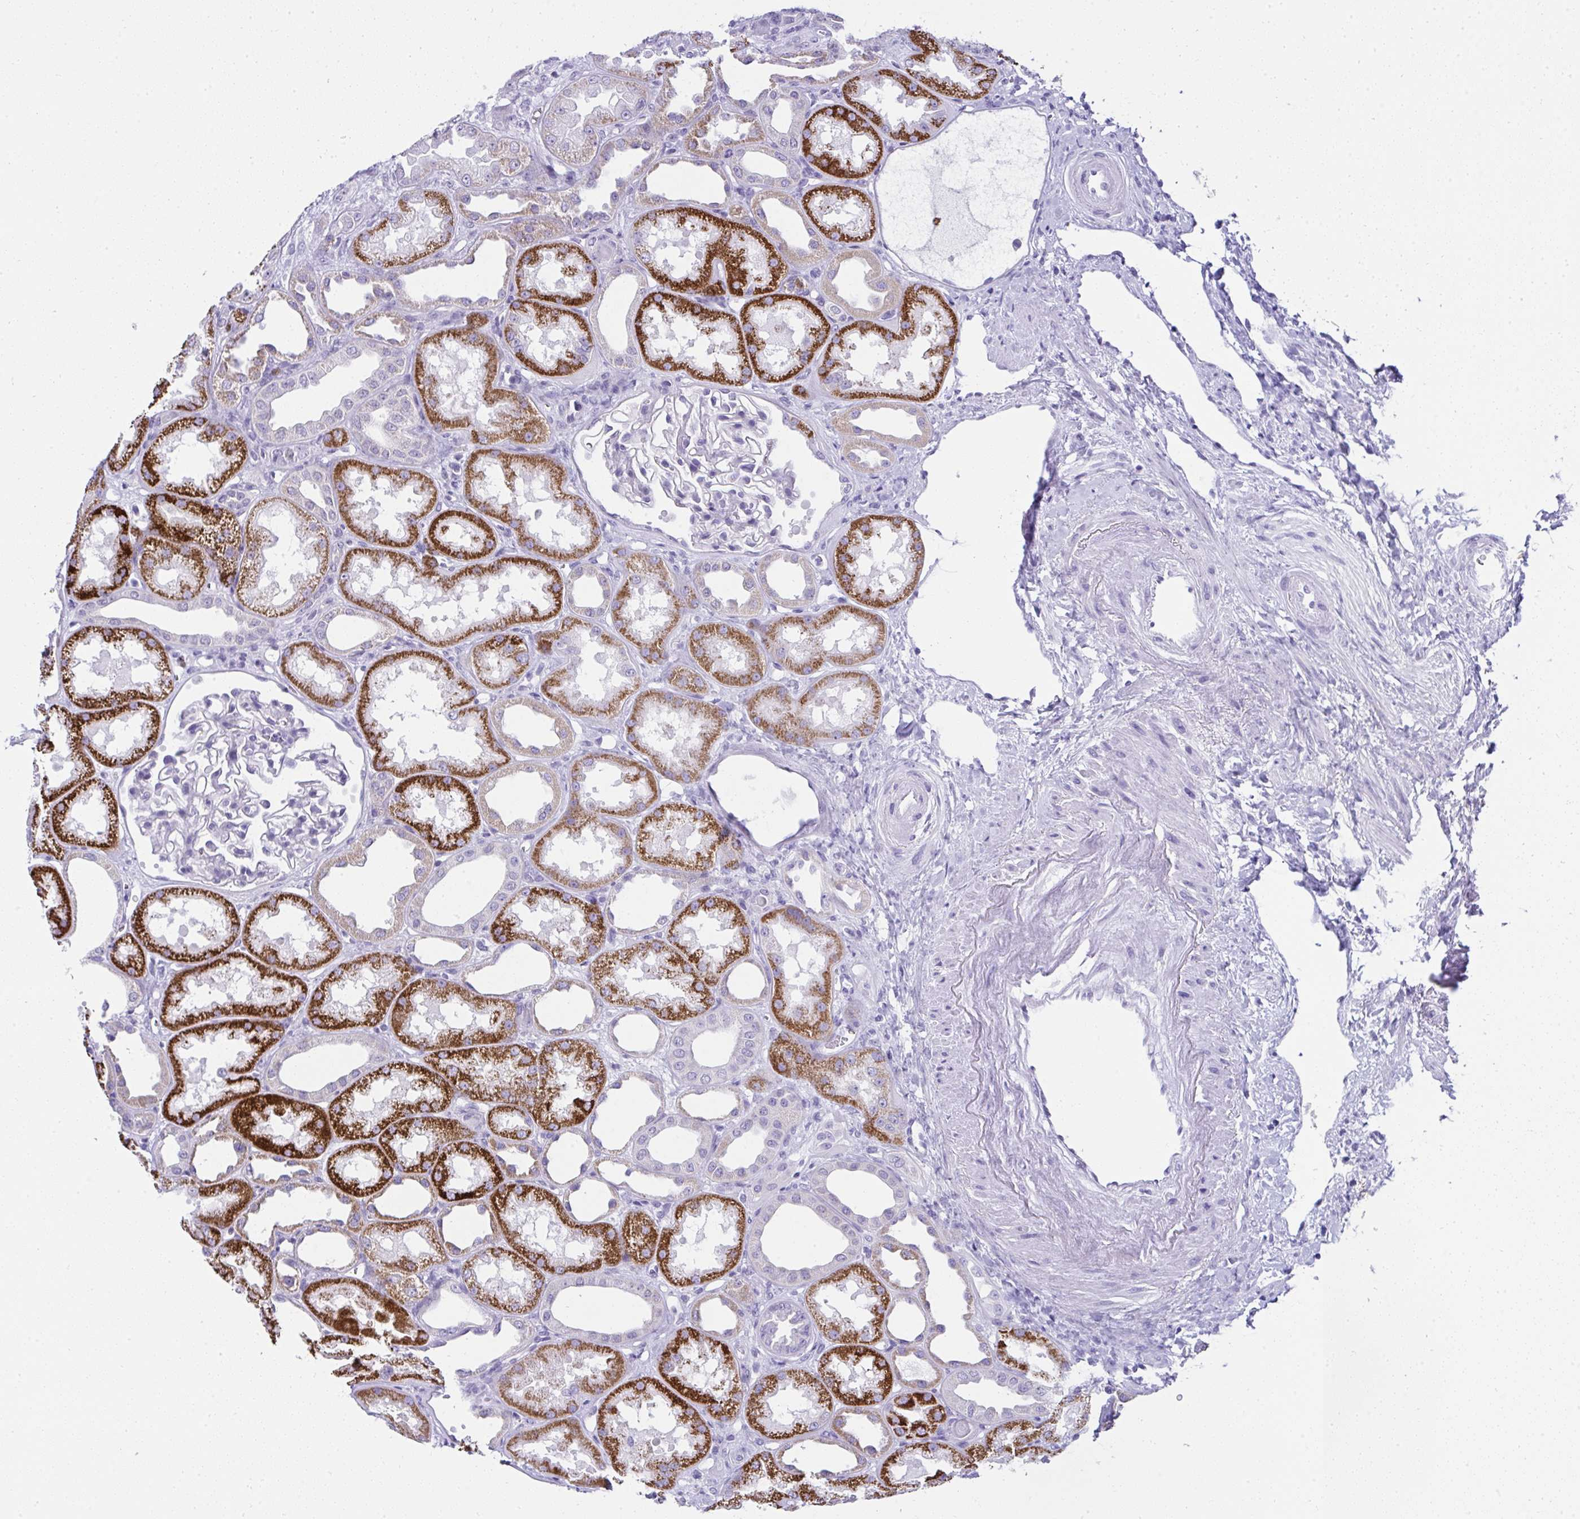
{"staining": {"intensity": "negative", "quantity": "none", "location": "none"}, "tissue": "kidney", "cell_type": "Cells in glomeruli", "image_type": "normal", "snomed": [{"axis": "morphology", "description": "Normal tissue, NOS"}, {"axis": "topography", "description": "Kidney"}], "caption": "Immunohistochemistry (IHC) of benign kidney reveals no staining in cells in glomeruli.", "gene": "RNF183", "patient": {"sex": "male", "age": 61}}